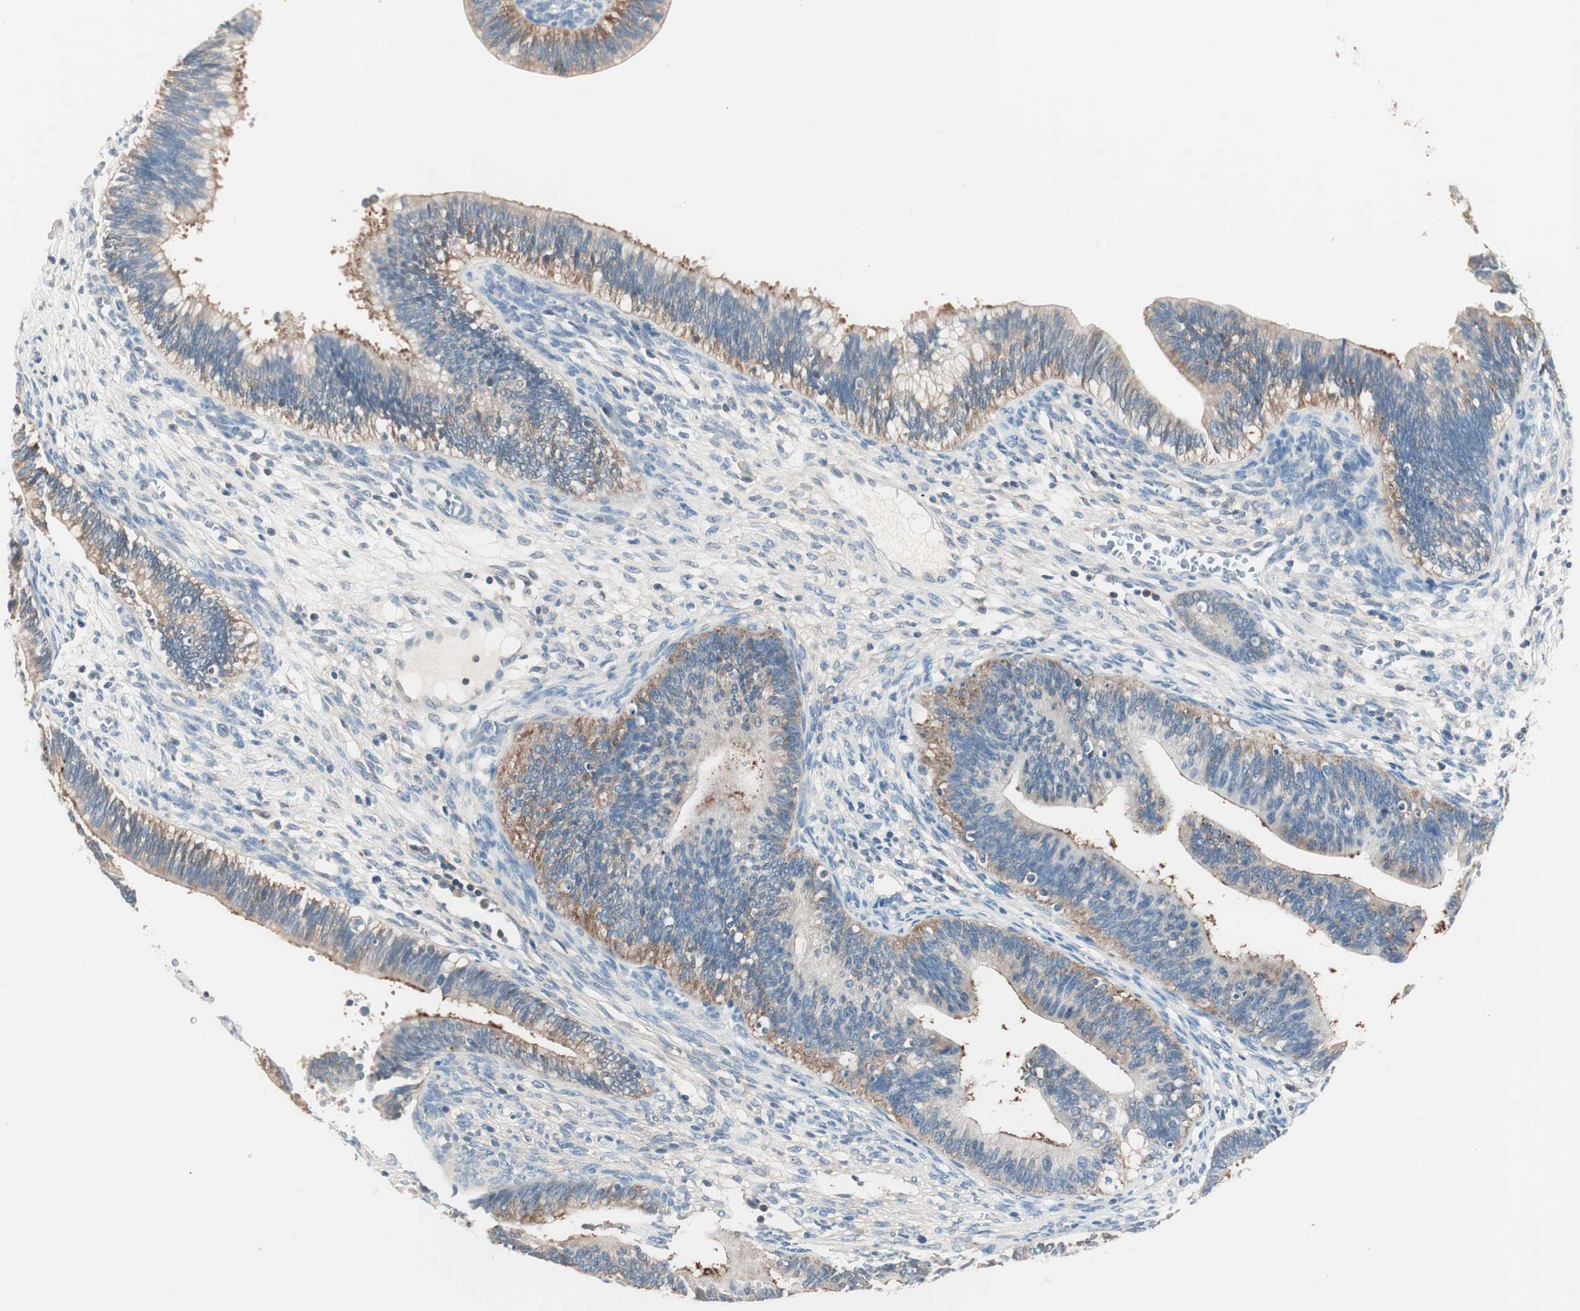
{"staining": {"intensity": "weak", "quantity": "25%-75%", "location": "cytoplasmic/membranous"}, "tissue": "cervical cancer", "cell_type": "Tumor cells", "image_type": "cancer", "snomed": [{"axis": "morphology", "description": "Adenocarcinoma, NOS"}, {"axis": "topography", "description": "Cervix"}], "caption": "Adenocarcinoma (cervical) stained for a protein reveals weak cytoplasmic/membranous positivity in tumor cells. The protein is stained brown, and the nuclei are stained in blue (DAB IHC with brightfield microscopy, high magnification).", "gene": "RAD54B", "patient": {"sex": "female", "age": 44}}